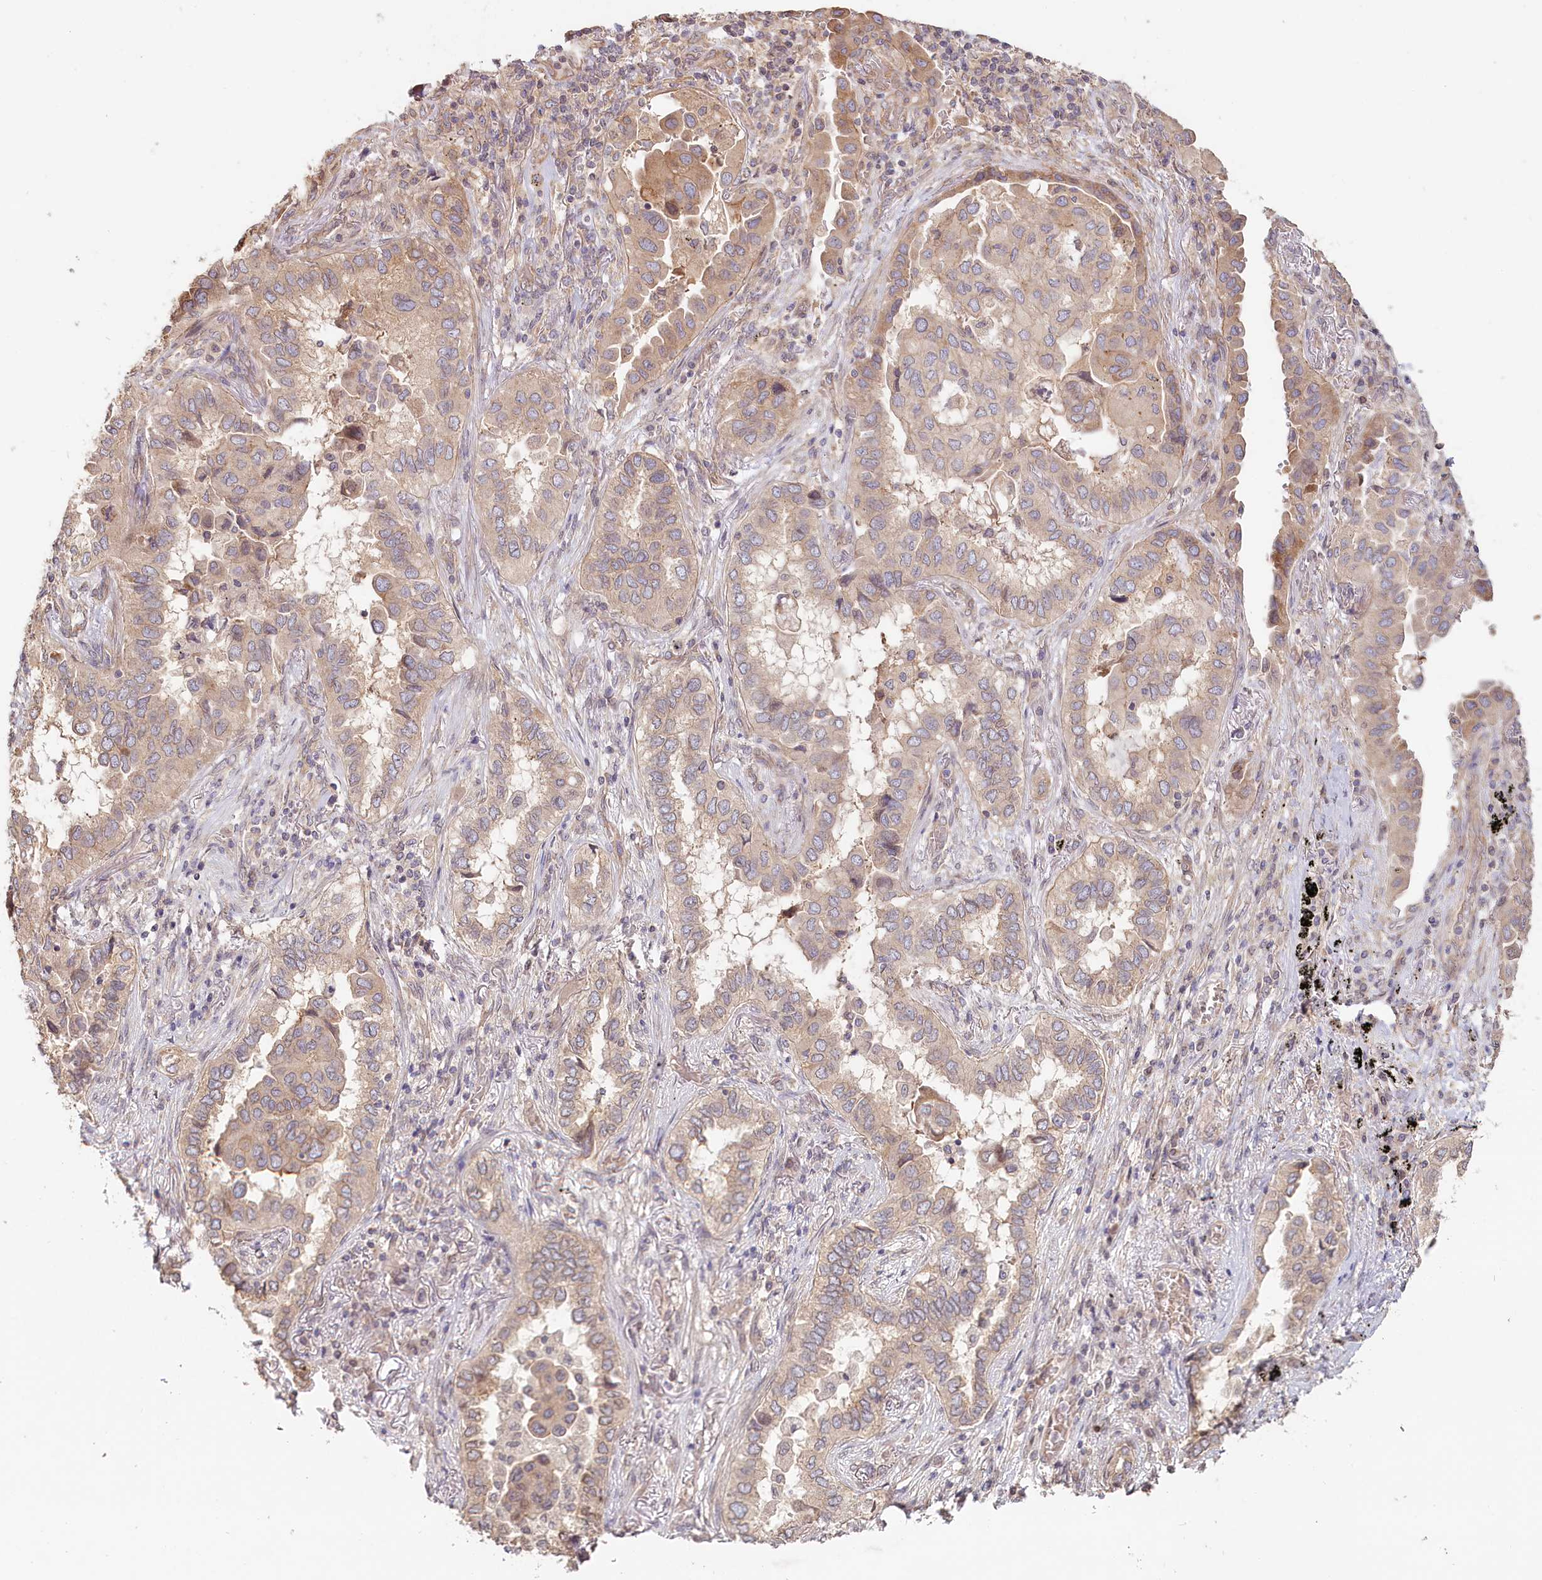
{"staining": {"intensity": "moderate", "quantity": "<25%", "location": "cytoplasmic/membranous"}, "tissue": "lung cancer", "cell_type": "Tumor cells", "image_type": "cancer", "snomed": [{"axis": "morphology", "description": "Adenocarcinoma, NOS"}, {"axis": "topography", "description": "Lung"}], "caption": "Immunohistochemical staining of lung adenocarcinoma shows moderate cytoplasmic/membranous protein expression in approximately <25% of tumor cells. (Brightfield microscopy of DAB IHC at high magnification).", "gene": "TCHP", "patient": {"sex": "female", "age": 76}}